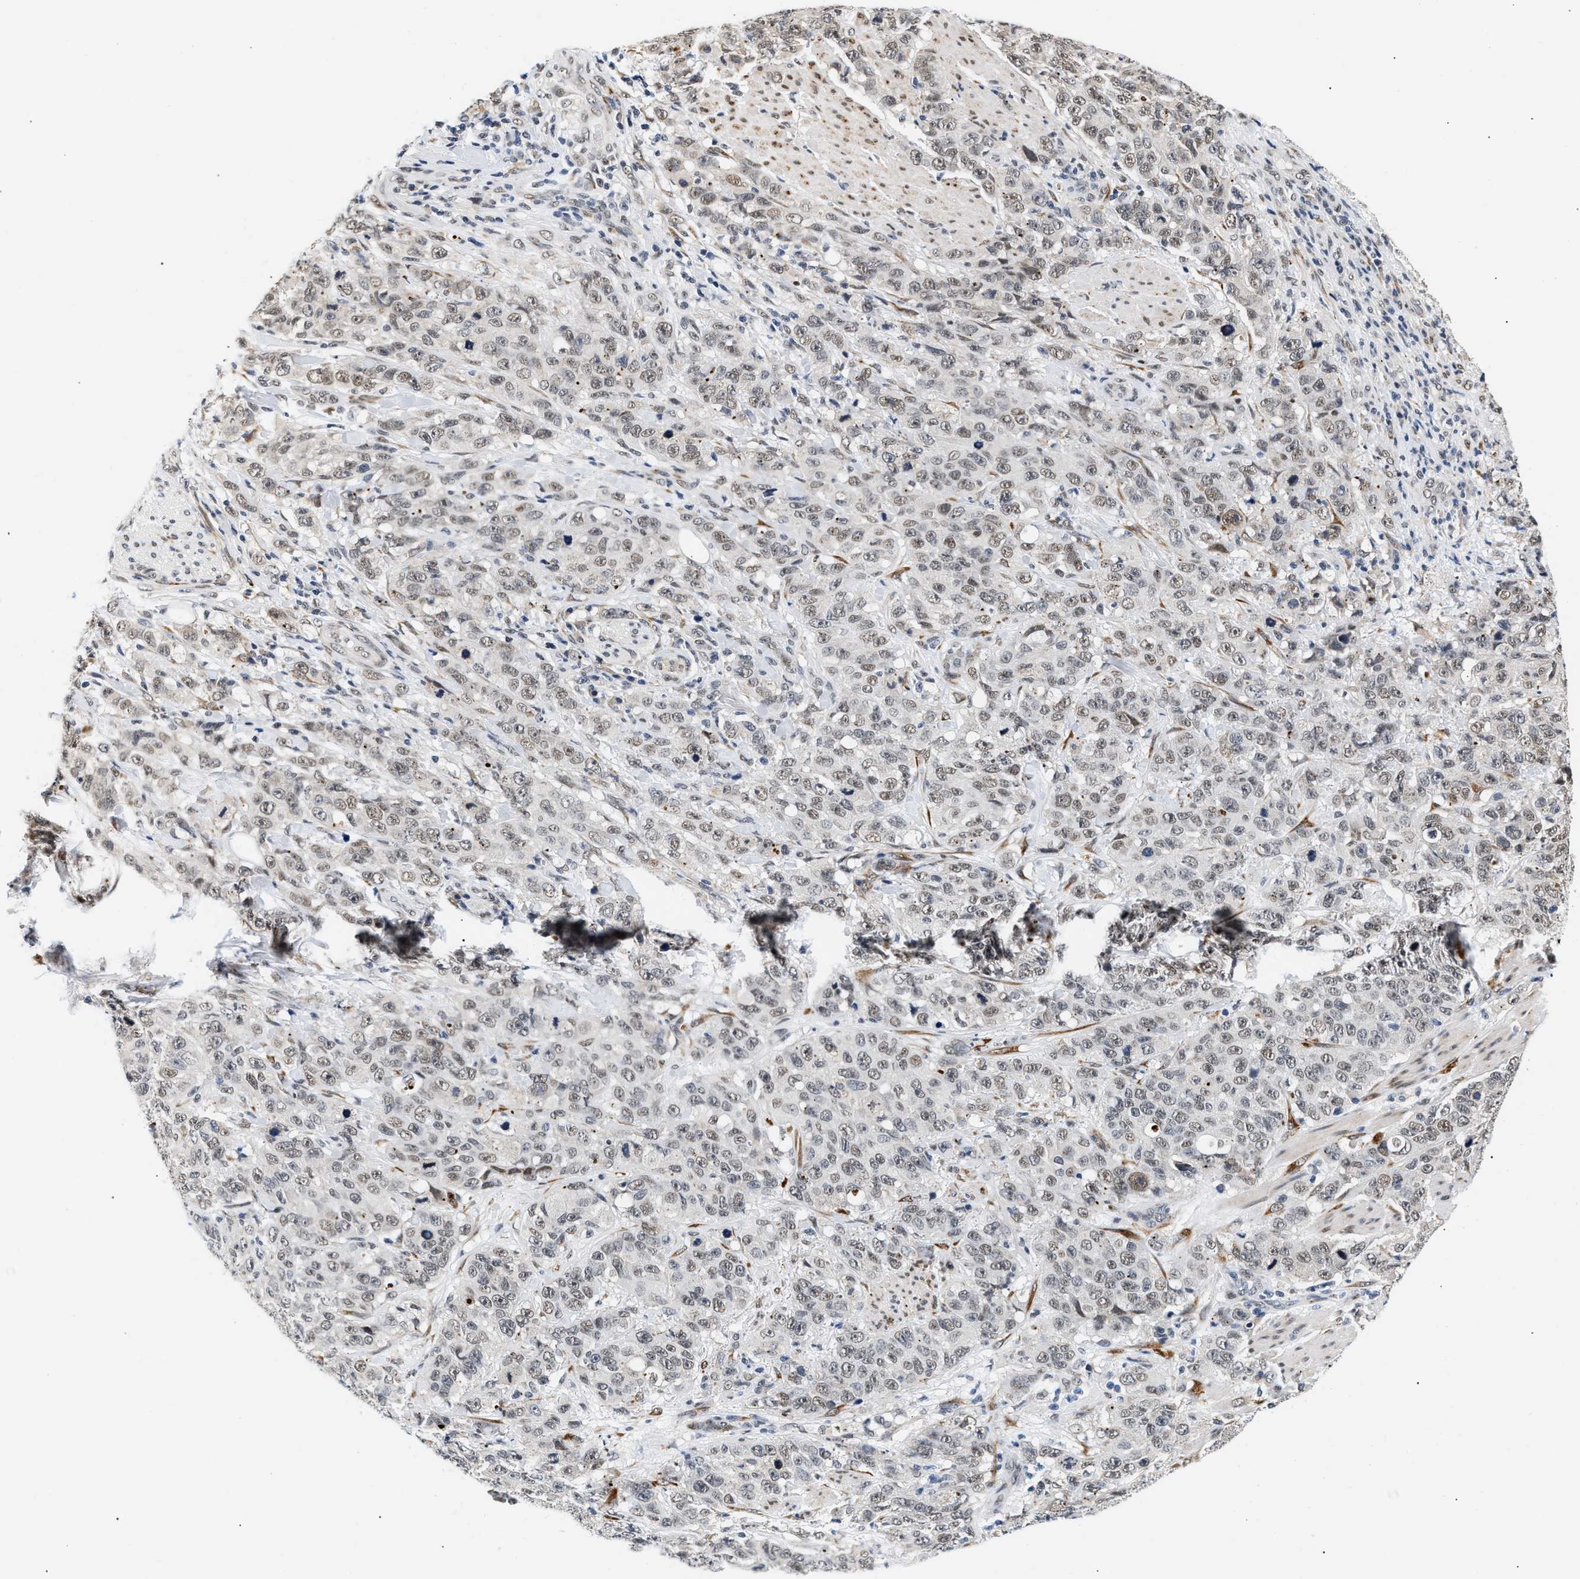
{"staining": {"intensity": "weak", "quantity": "25%-75%", "location": "nuclear"}, "tissue": "stomach cancer", "cell_type": "Tumor cells", "image_type": "cancer", "snomed": [{"axis": "morphology", "description": "Adenocarcinoma, NOS"}, {"axis": "topography", "description": "Stomach"}], "caption": "There is low levels of weak nuclear expression in tumor cells of stomach cancer, as demonstrated by immunohistochemical staining (brown color).", "gene": "THOC1", "patient": {"sex": "male", "age": 48}}